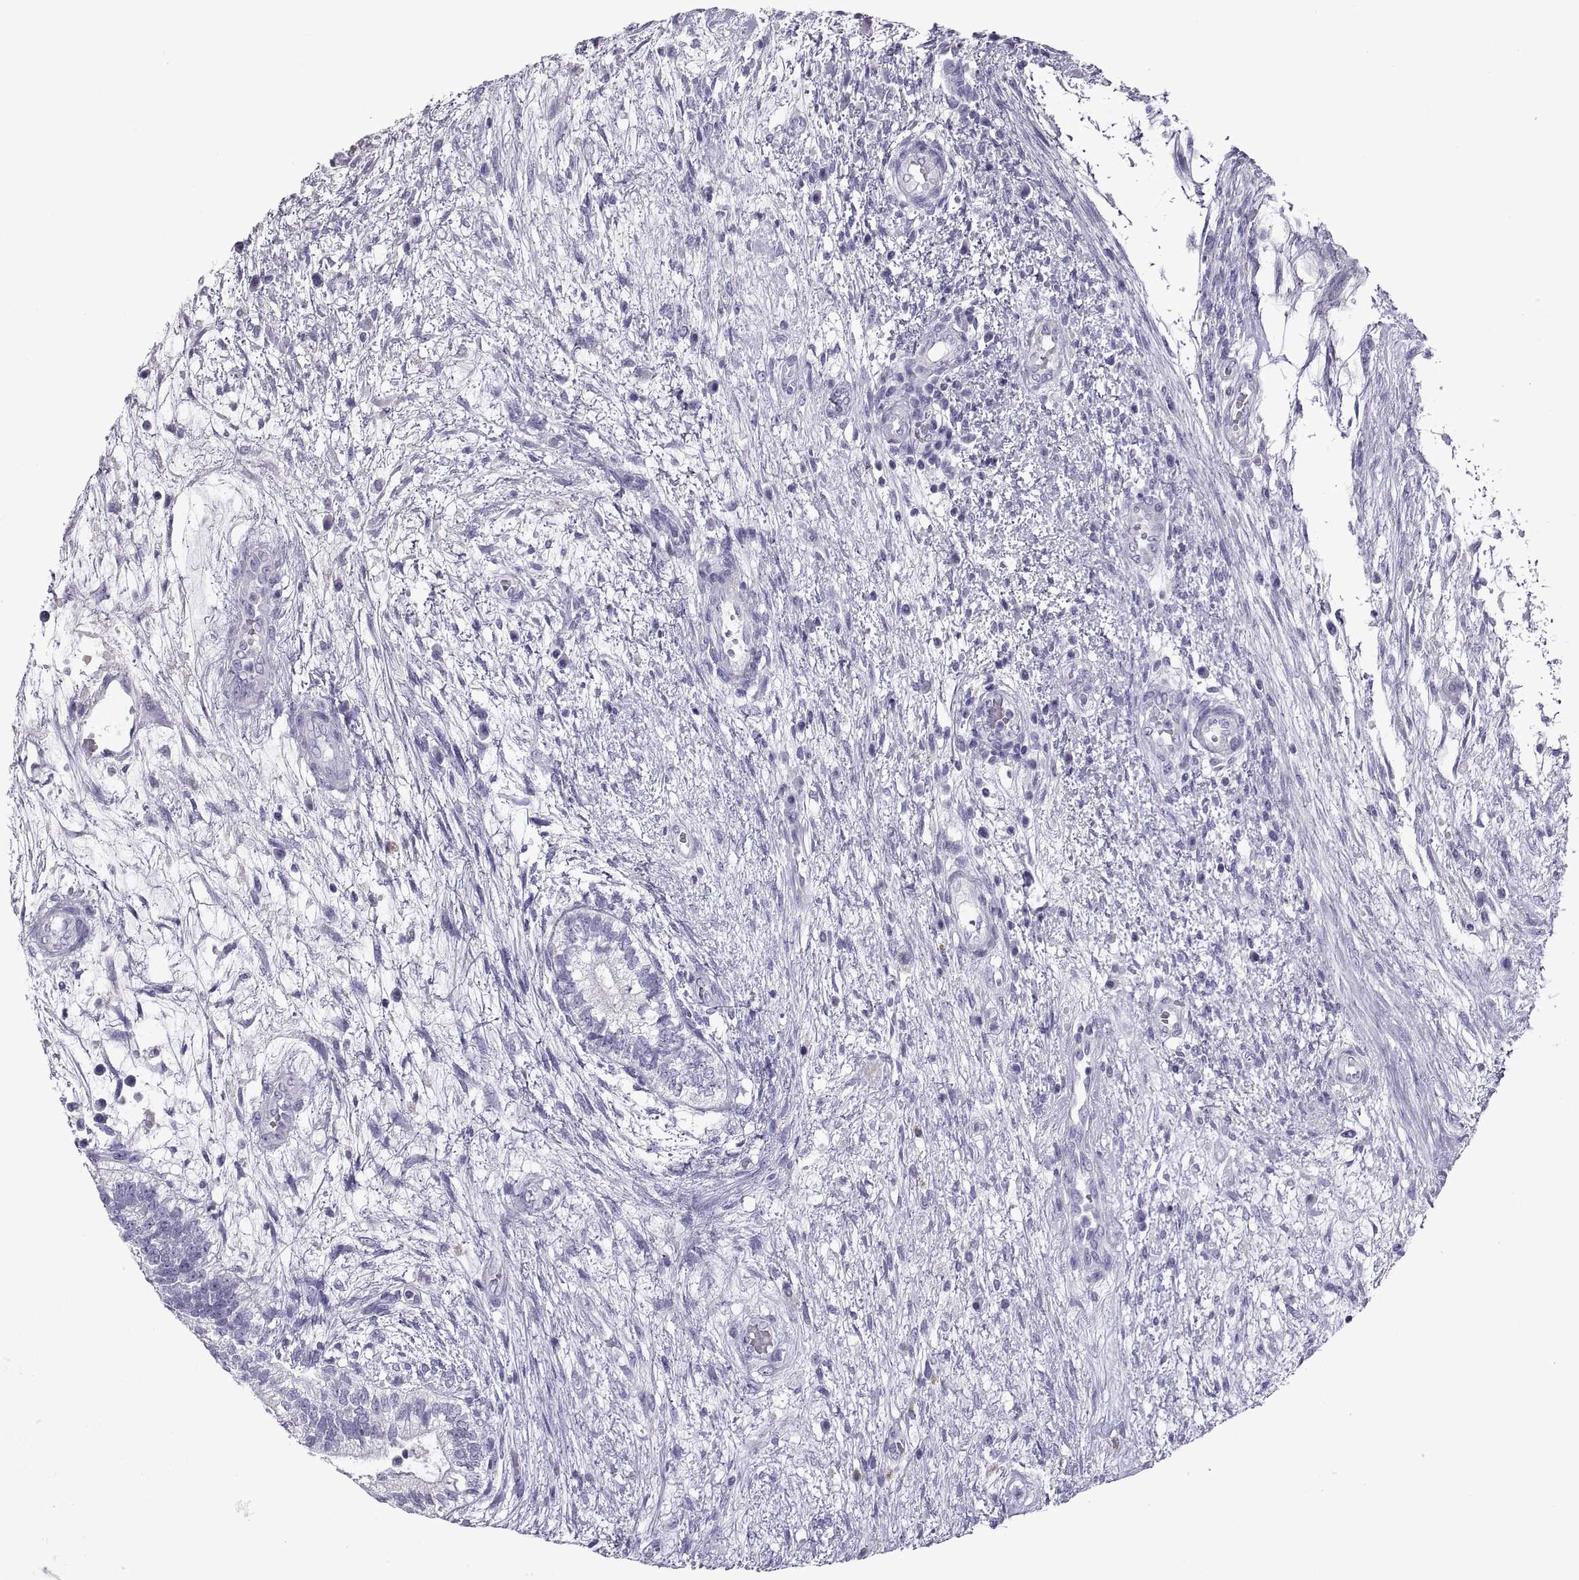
{"staining": {"intensity": "negative", "quantity": "none", "location": "none"}, "tissue": "testis cancer", "cell_type": "Tumor cells", "image_type": "cancer", "snomed": [{"axis": "morphology", "description": "Normal tissue, NOS"}, {"axis": "morphology", "description": "Carcinoma, Embryonal, NOS"}, {"axis": "topography", "description": "Testis"}, {"axis": "topography", "description": "Epididymis"}], "caption": "A high-resolution micrograph shows immunohistochemistry (IHC) staining of testis cancer (embryonal carcinoma), which exhibits no significant positivity in tumor cells.", "gene": "RGS20", "patient": {"sex": "male", "age": 32}}